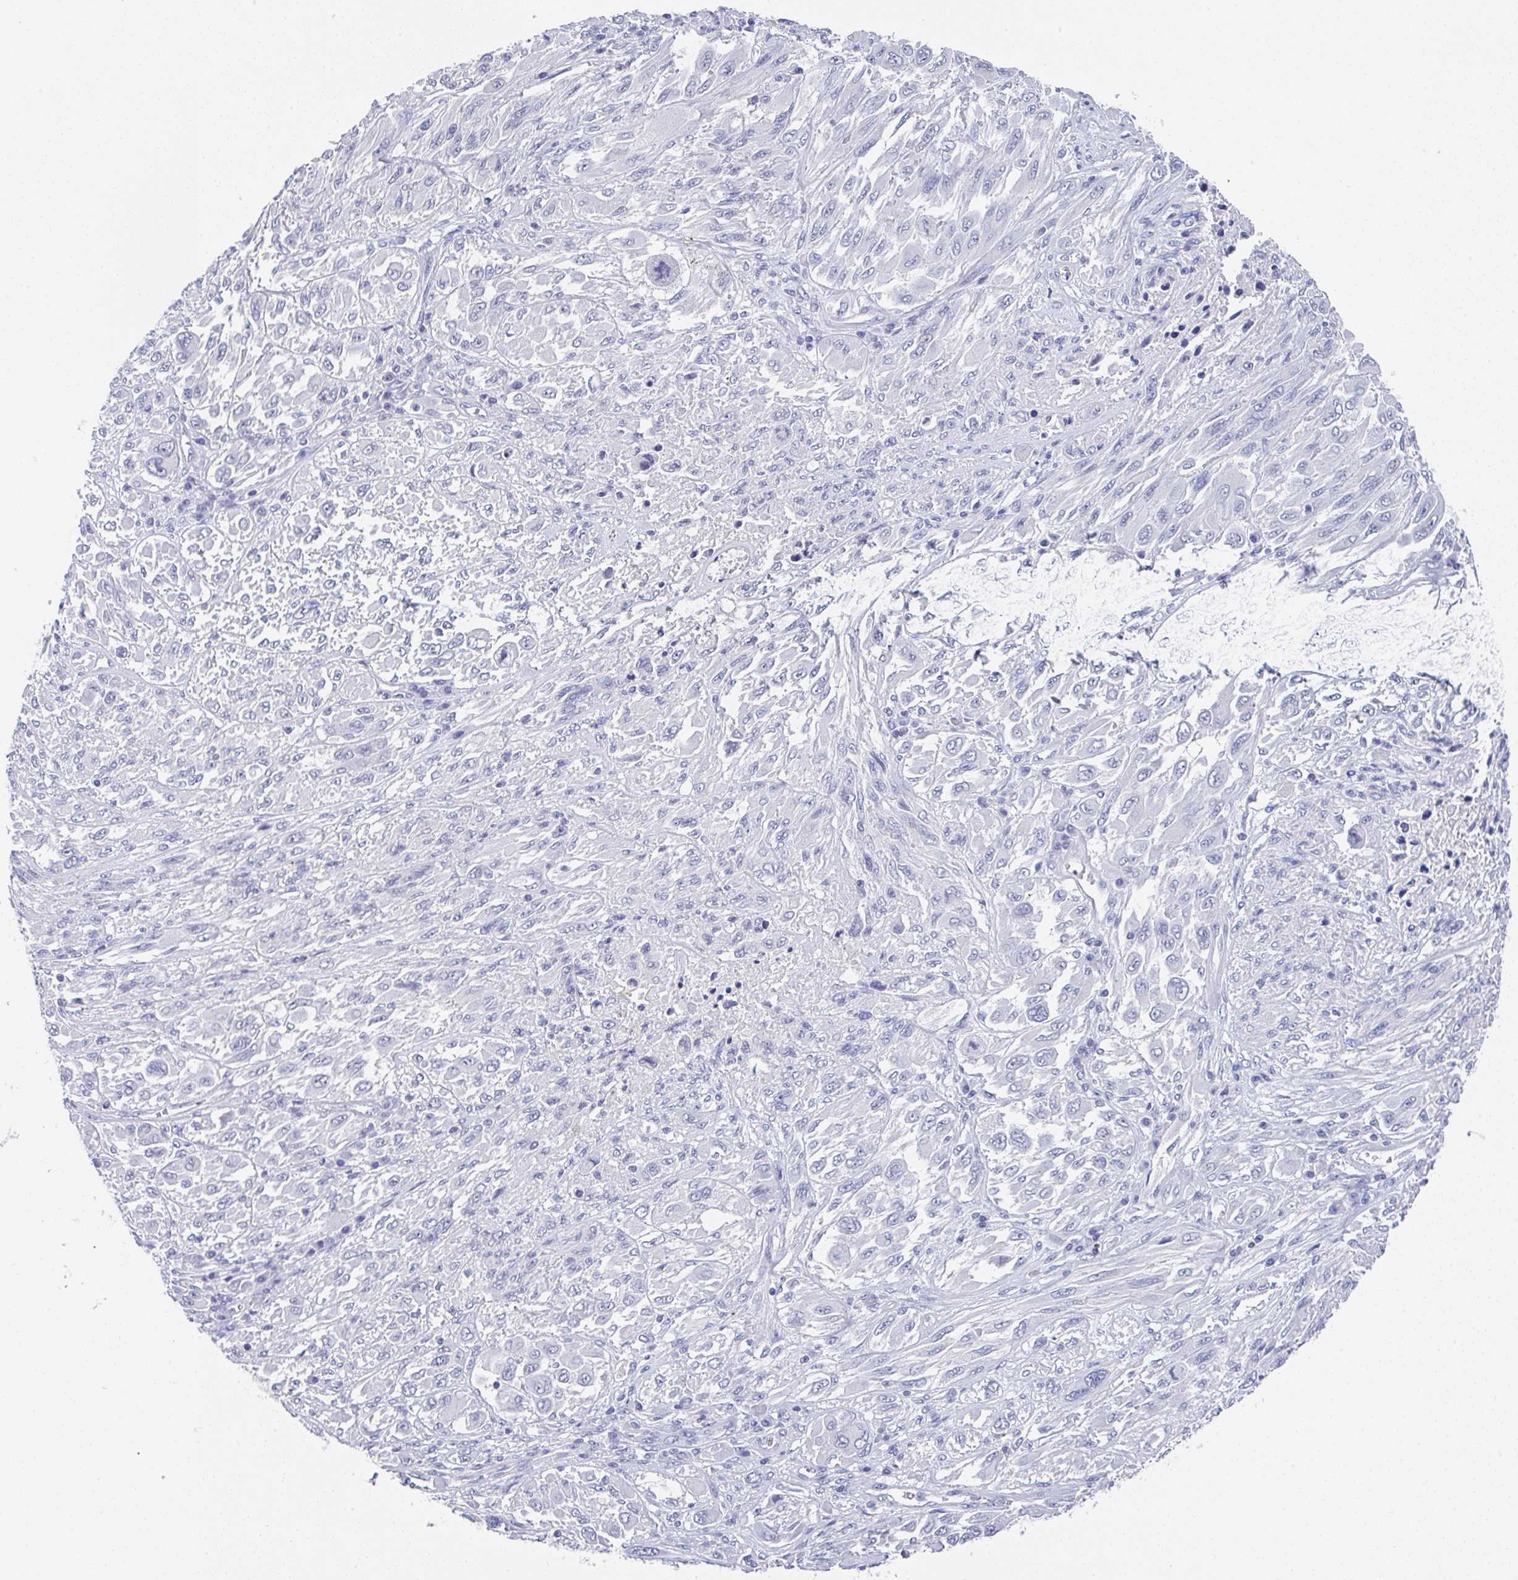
{"staining": {"intensity": "negative", "quantity": "none", "location": "none"}, "tissue": "melanoma", "cell_type": "Tumor cells", "image_type": "cancer", "snomed": [{"axis": "morphology", "description": "Malignant melanoma, NOS"}, {"axis": "topography", "description": "Skin"}], "caption": "Protein analysis of malignant melanoma shows no significant staining in tumor cells.", "gene": "TNFRSF8", "patient": {"sex": "female", "age": 91}}